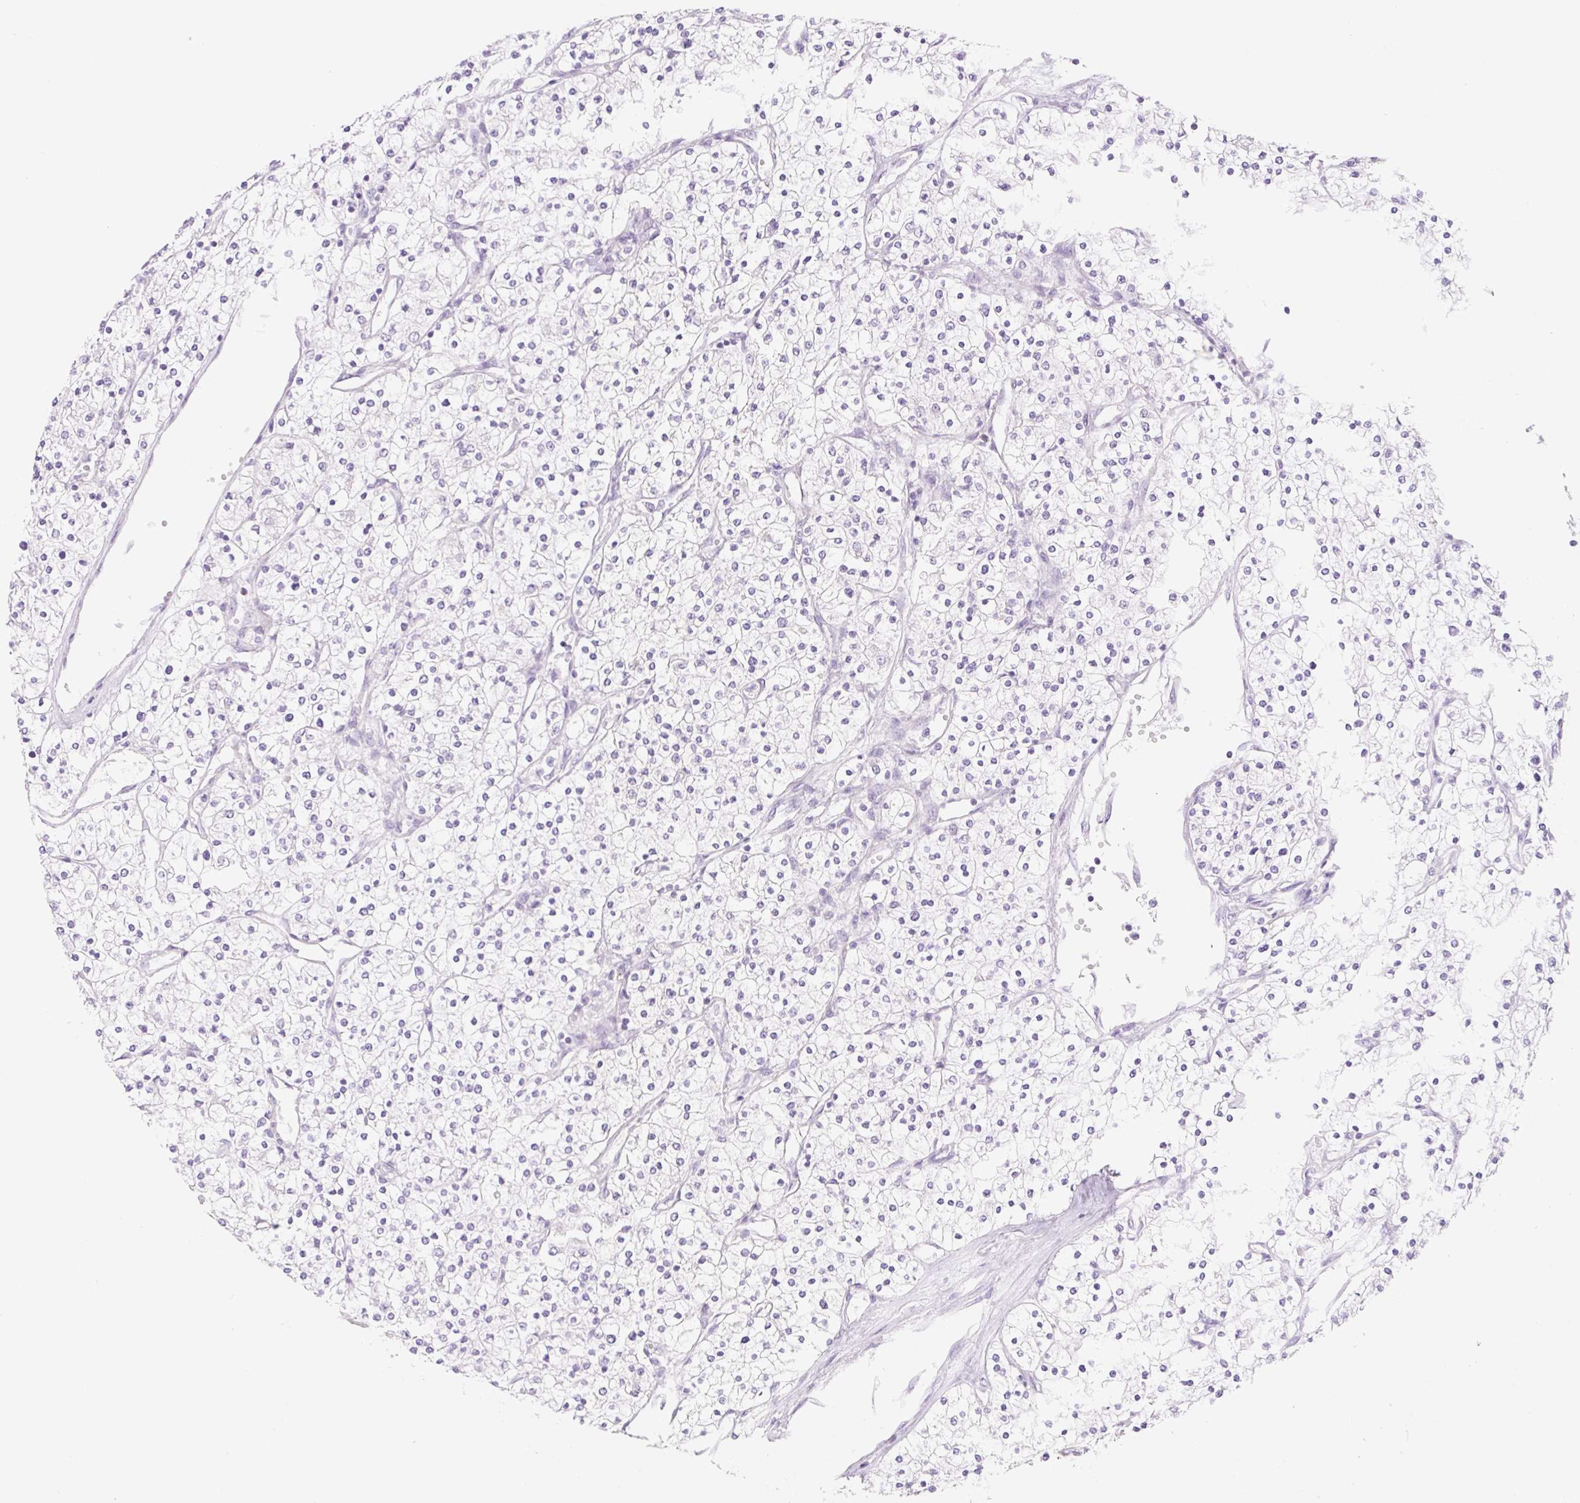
{"staining": {"intensity": "negative", "quantity": "none", "location": "none"}, "tissue": "renal cancer", "cell_type": "Tumor cells", "image_type": "cancer", "snomed": [{"axis": "morphology", "description": "Adenocarcinoma, NOS"}, {"axis": "topography", "description": "Kidney"}], "caption": "IHC image of human renal cancer (adenocarcinoma) stained for a protein (brown), which displays no positivity in tumor cells.", "gene": "FOCAD", "patient": {"sex": "male", "age": 80}}